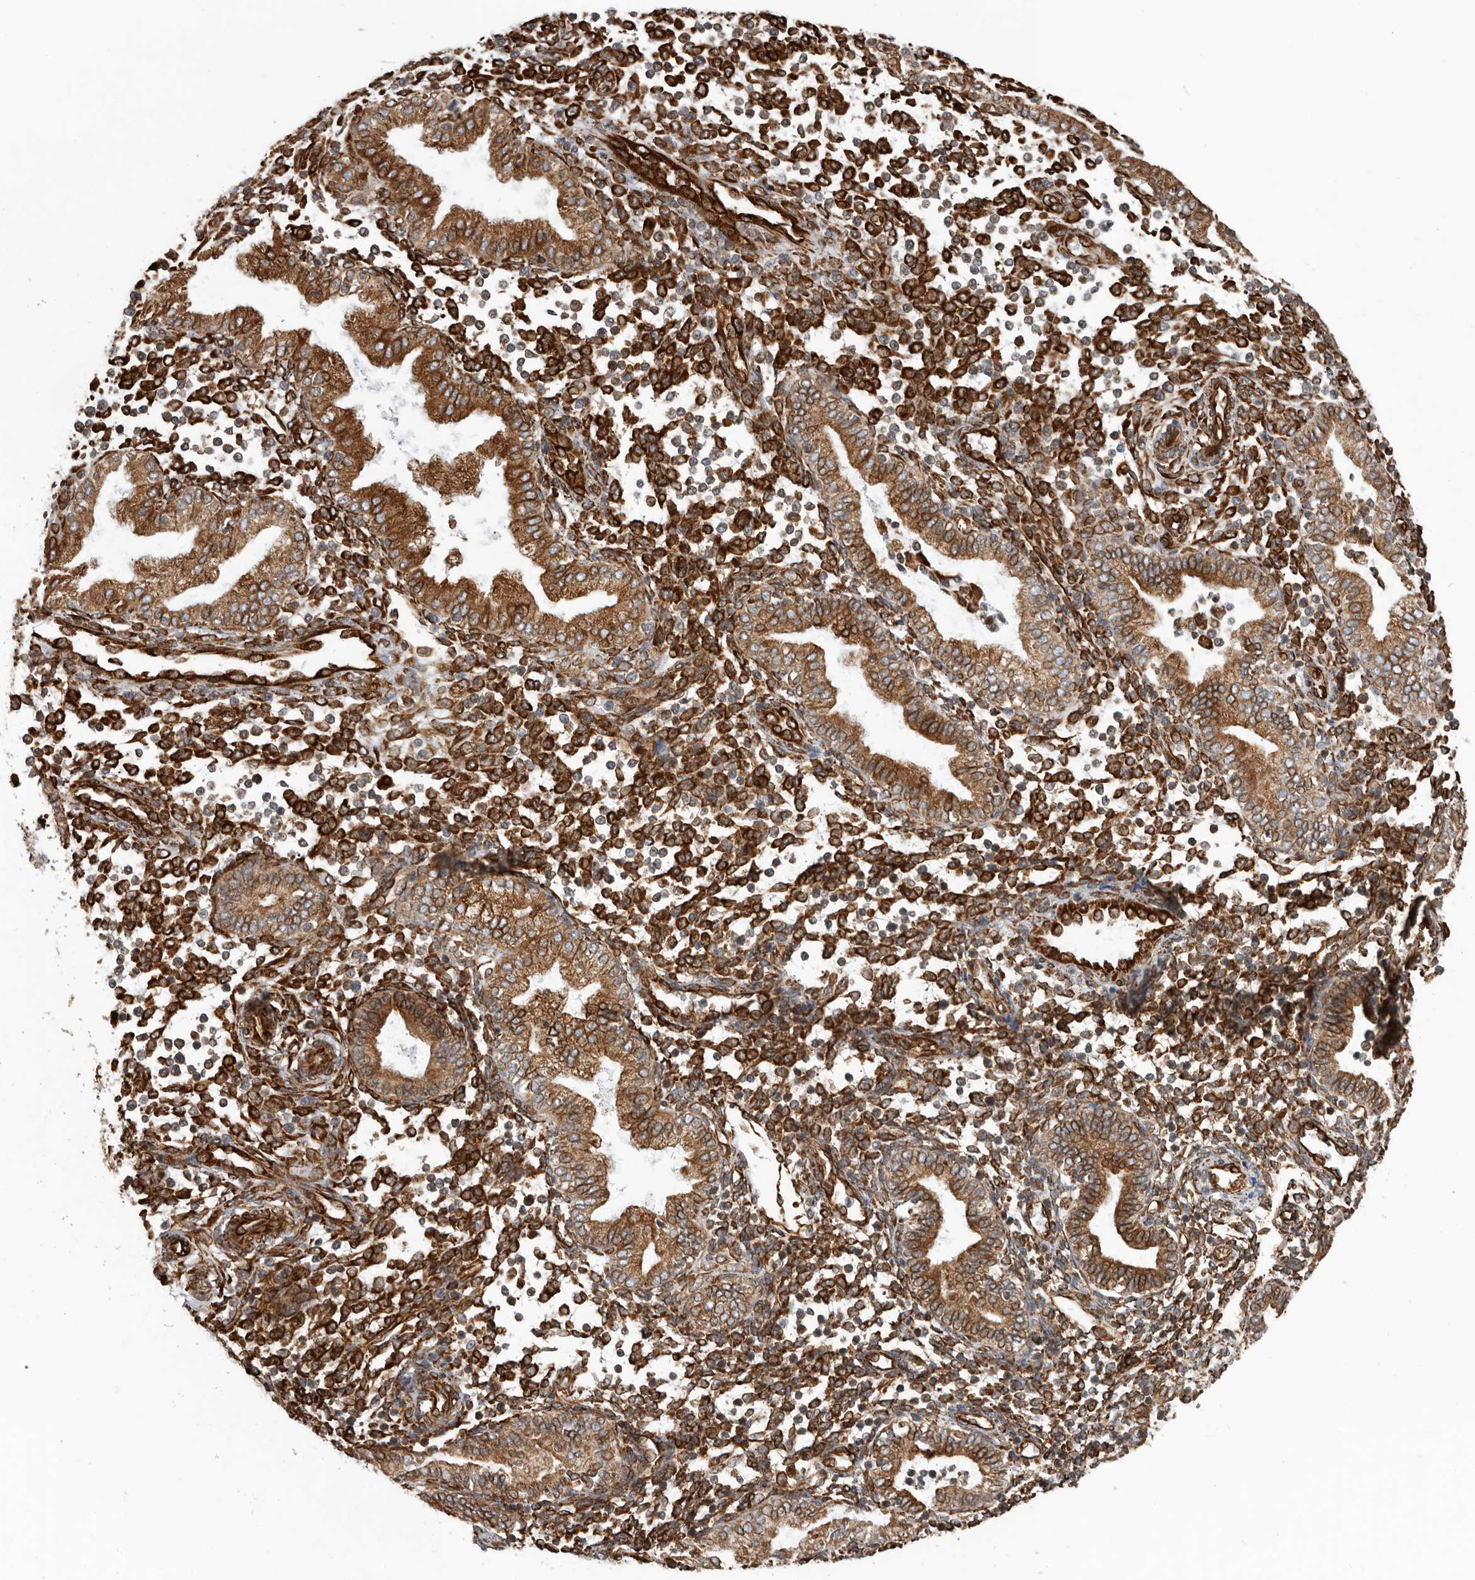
{"staining": {"intensity": "strong", "quantity": ">75%", "location": "cytoplasmic/membranous"}, "tissue": "endometrium", "cell_type": "Cells in endometrial stroma", "image_type": "normal", "snomed": [{"axis": "morphology", "description": "Normal tissue, NOS"}, {"axis": "topography", "description": "Endometrium"}], "caption": "A histopathology image of endometrium stained for a protein demonstrates strong cytoplasmic/membranous brown staining in cells in endometrial stroma.", "gene": "CEP350", "patient": {"sex": "female", "age": 53}}